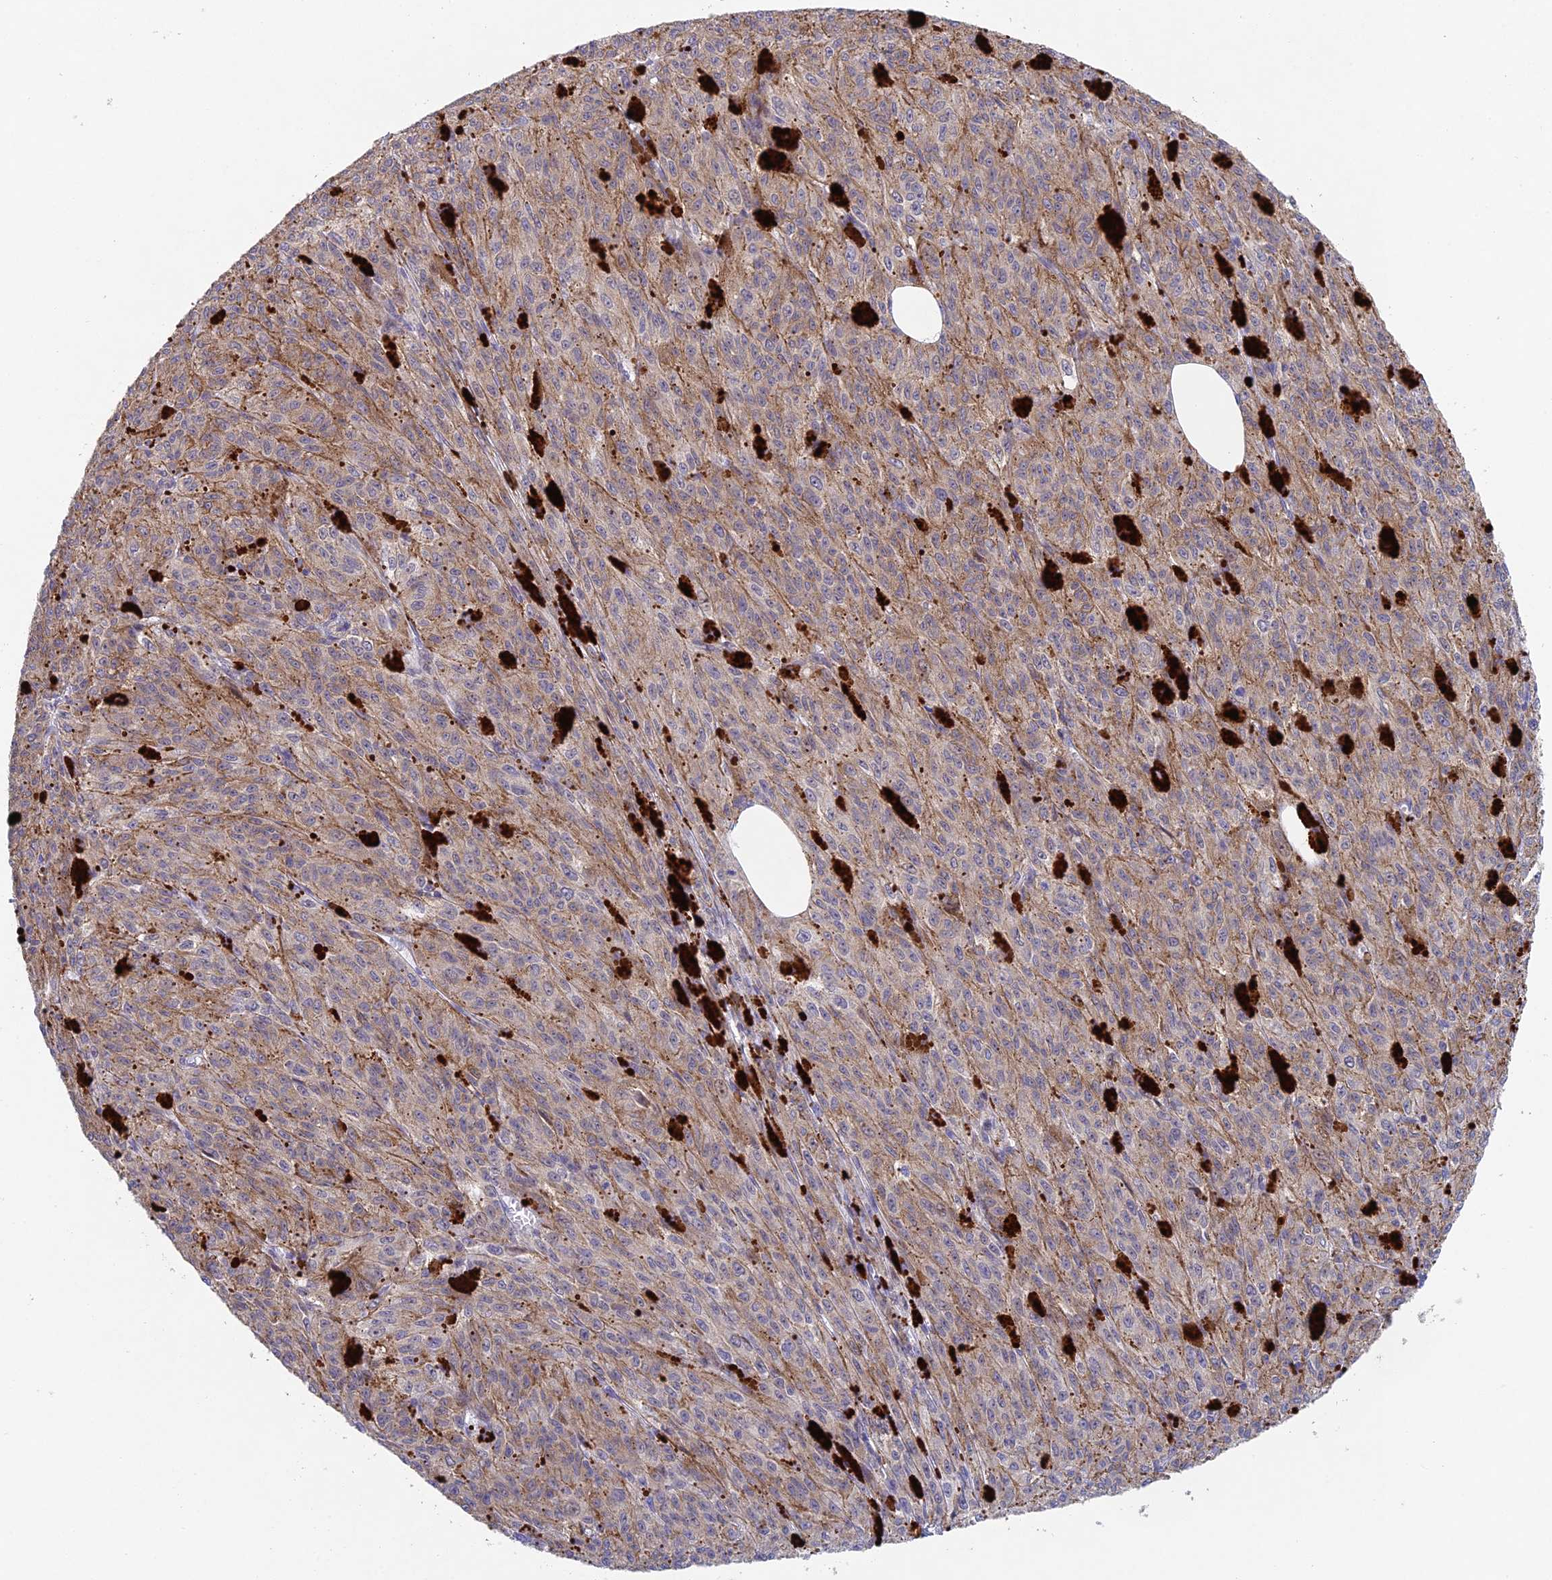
{"staining": {"intensity": "weak", "quantity": "25%-75%", "location": "cytoplasmic/membranous"}, "tissue": "melanoma", "cell_type": "Tumor cells", "image_type": "cancer", "snomed": [{"axis": "morphology", "description": "Malignant melanoma, NOS"}, {"axis": "topography", "description": "Skin"}], "caption": "Protein expression analysis of human malignant melanoma reveals weak cytoplasmic/membranous expression in about 25%-75% of tumor cells.", "gene": "NSMCE1", "patient": {"sex": "female", "age": 52}}